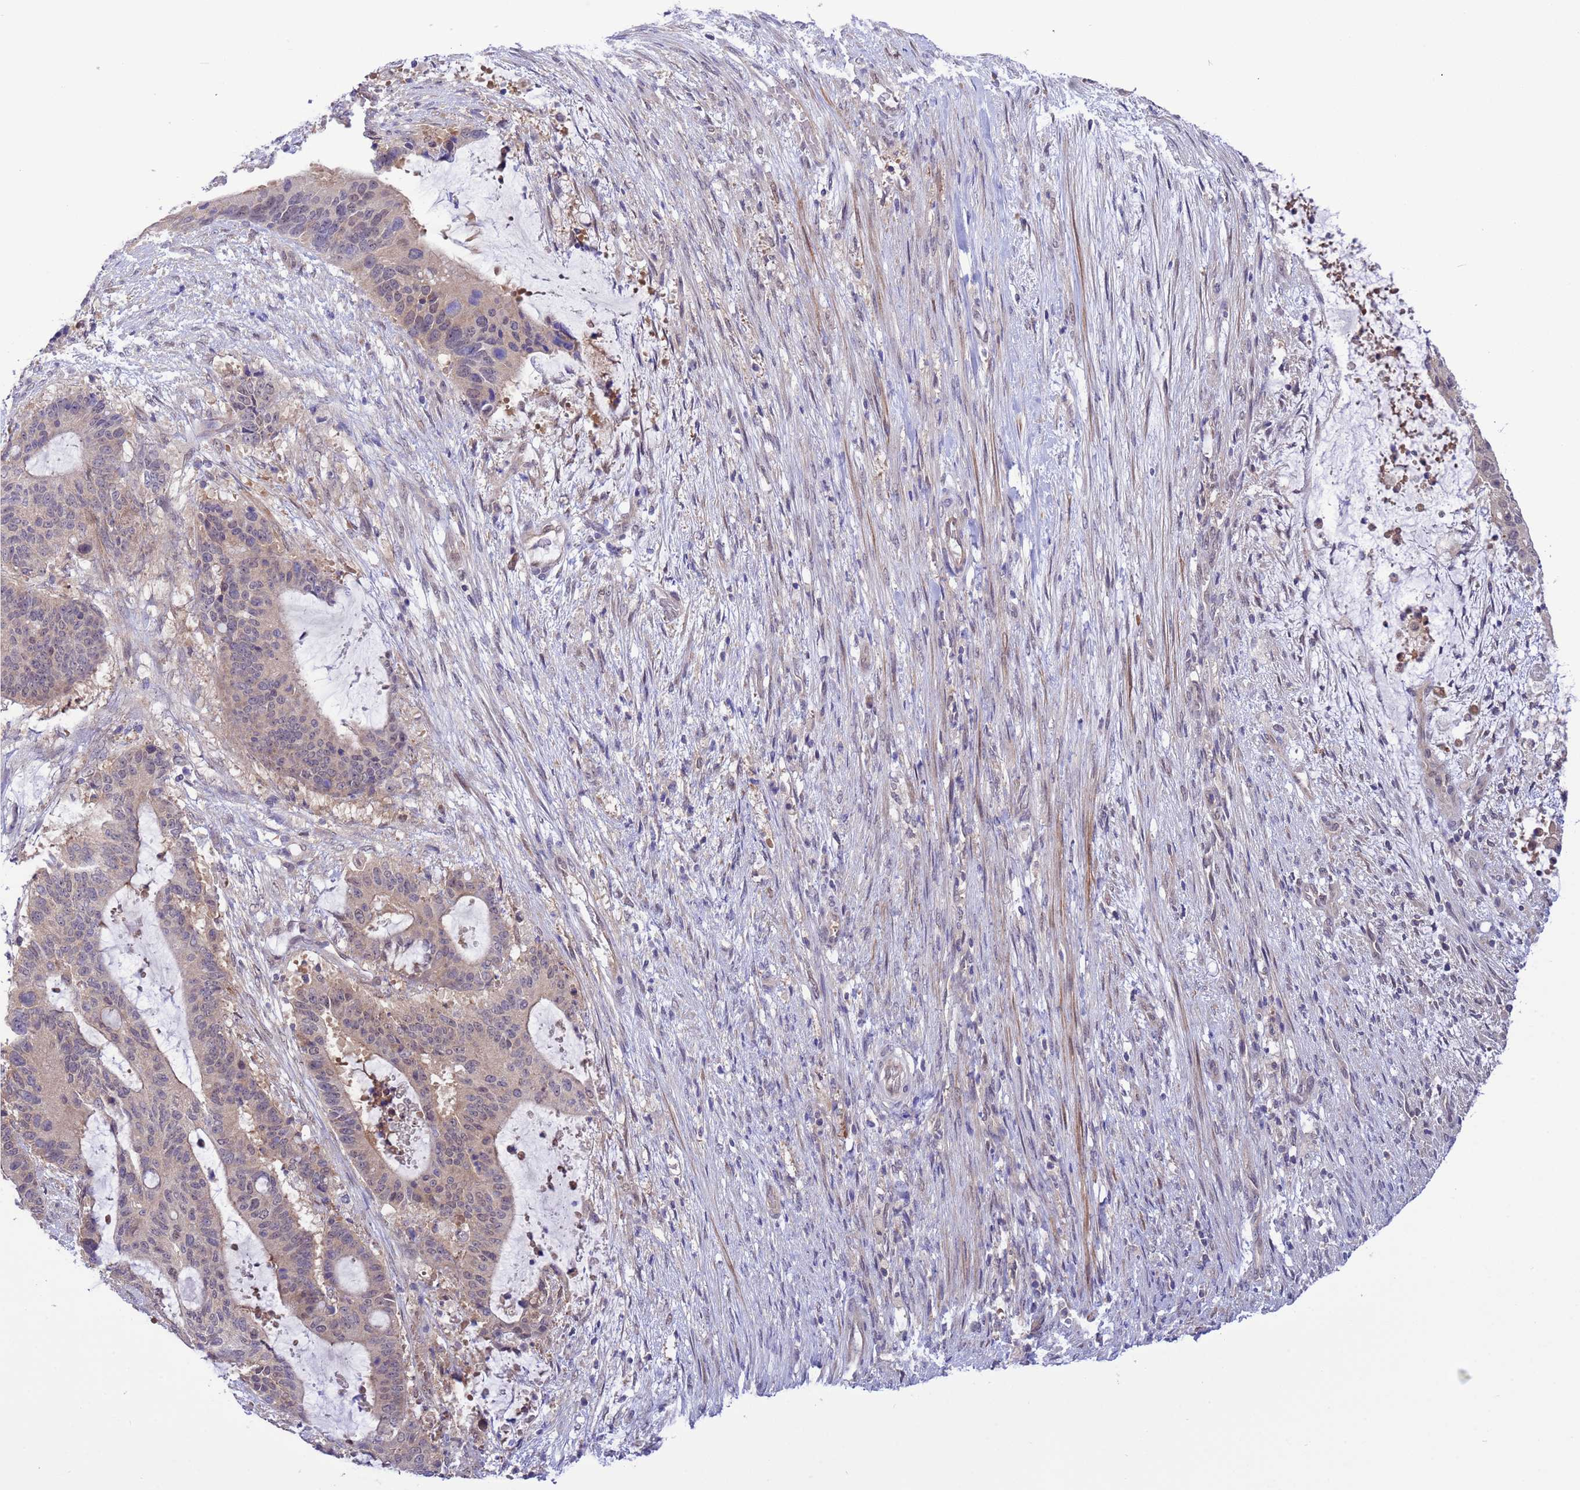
{"staining": {"intensity": "weak", "quantity": "<25%", "location": "cytoplasmic/membranous,nuclear"}, "tissue": "liver cancer", "cell_type": "Tumor cells", "image_type": "cancer", "snomed": [{"axis": "morphology", "description": "Normal tissue, NOS"}, {"axis": "morphology", "description": "Cholangiocarcinoma"}, {"axis": "topography", "description": "Liver"}, {"axis": "topography", "description": "Peripheral nerve tissue"}], "caption": "This is a micrograph of IHC staining of liver cholangiocarcinoma, which shows no positivity in tumor cells.", "gene": "ZNF461", "patient": {"sex": "female", "age": 73}}